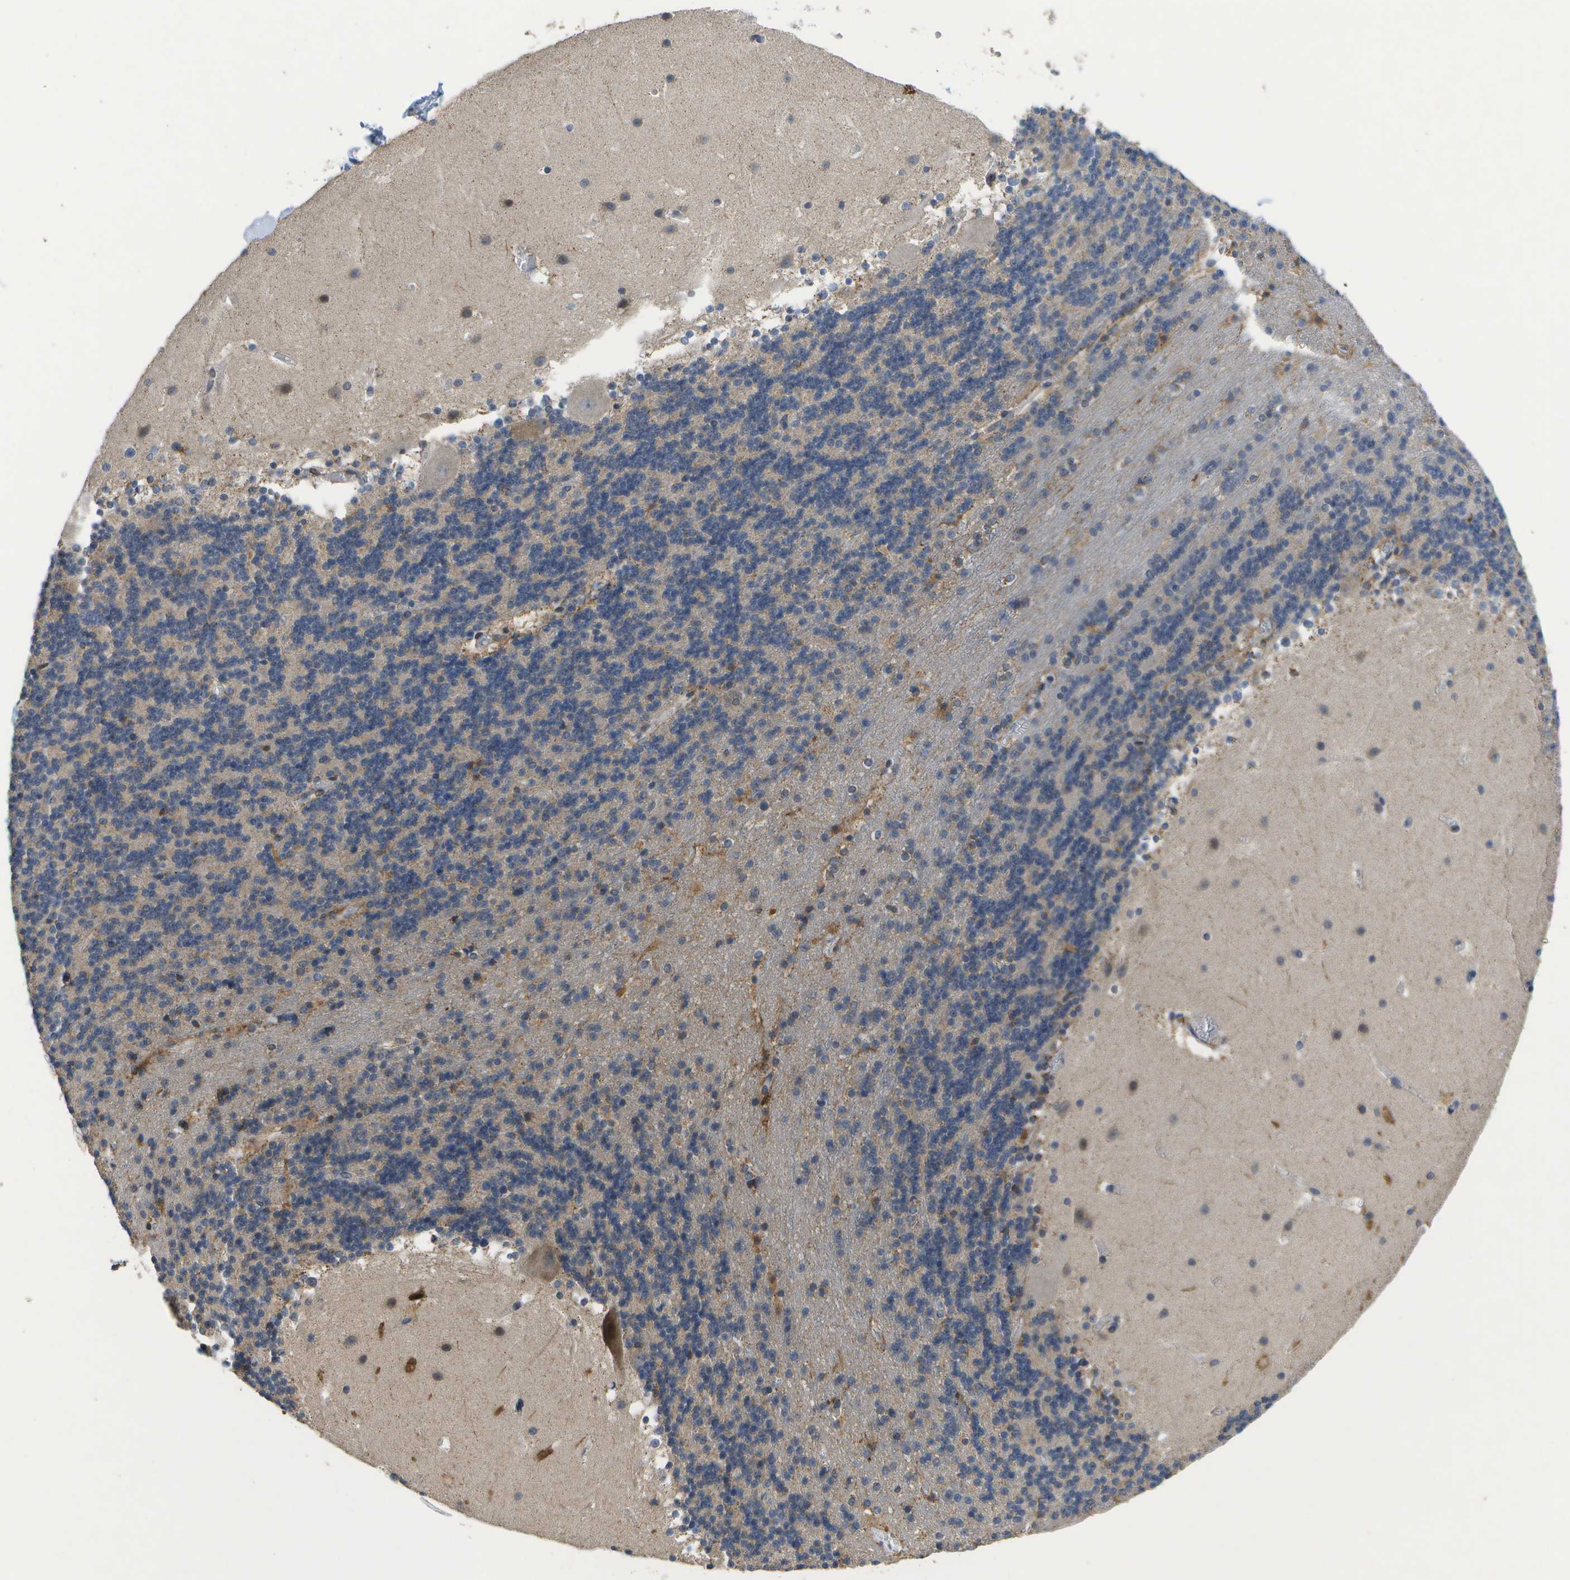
{"staining": {"intensity": "weak", "quantity": "<25%", "location": "cytoplasmic/membranous"}, "tissue": "cerebellum", "cell_type": "Cells in granular layer", "image_type": "normal", "snomed": [{"axis": "morphology", "description": "Normal tissue, NOS"}, {"axis": "topography", "description": "Cerebellum"}], "caption": "Micrograph shows no protein expression in cells in granular layer of normal cerebellum.", "gene": "HADHA", "patient": {"sex": "male", "age": 45}}